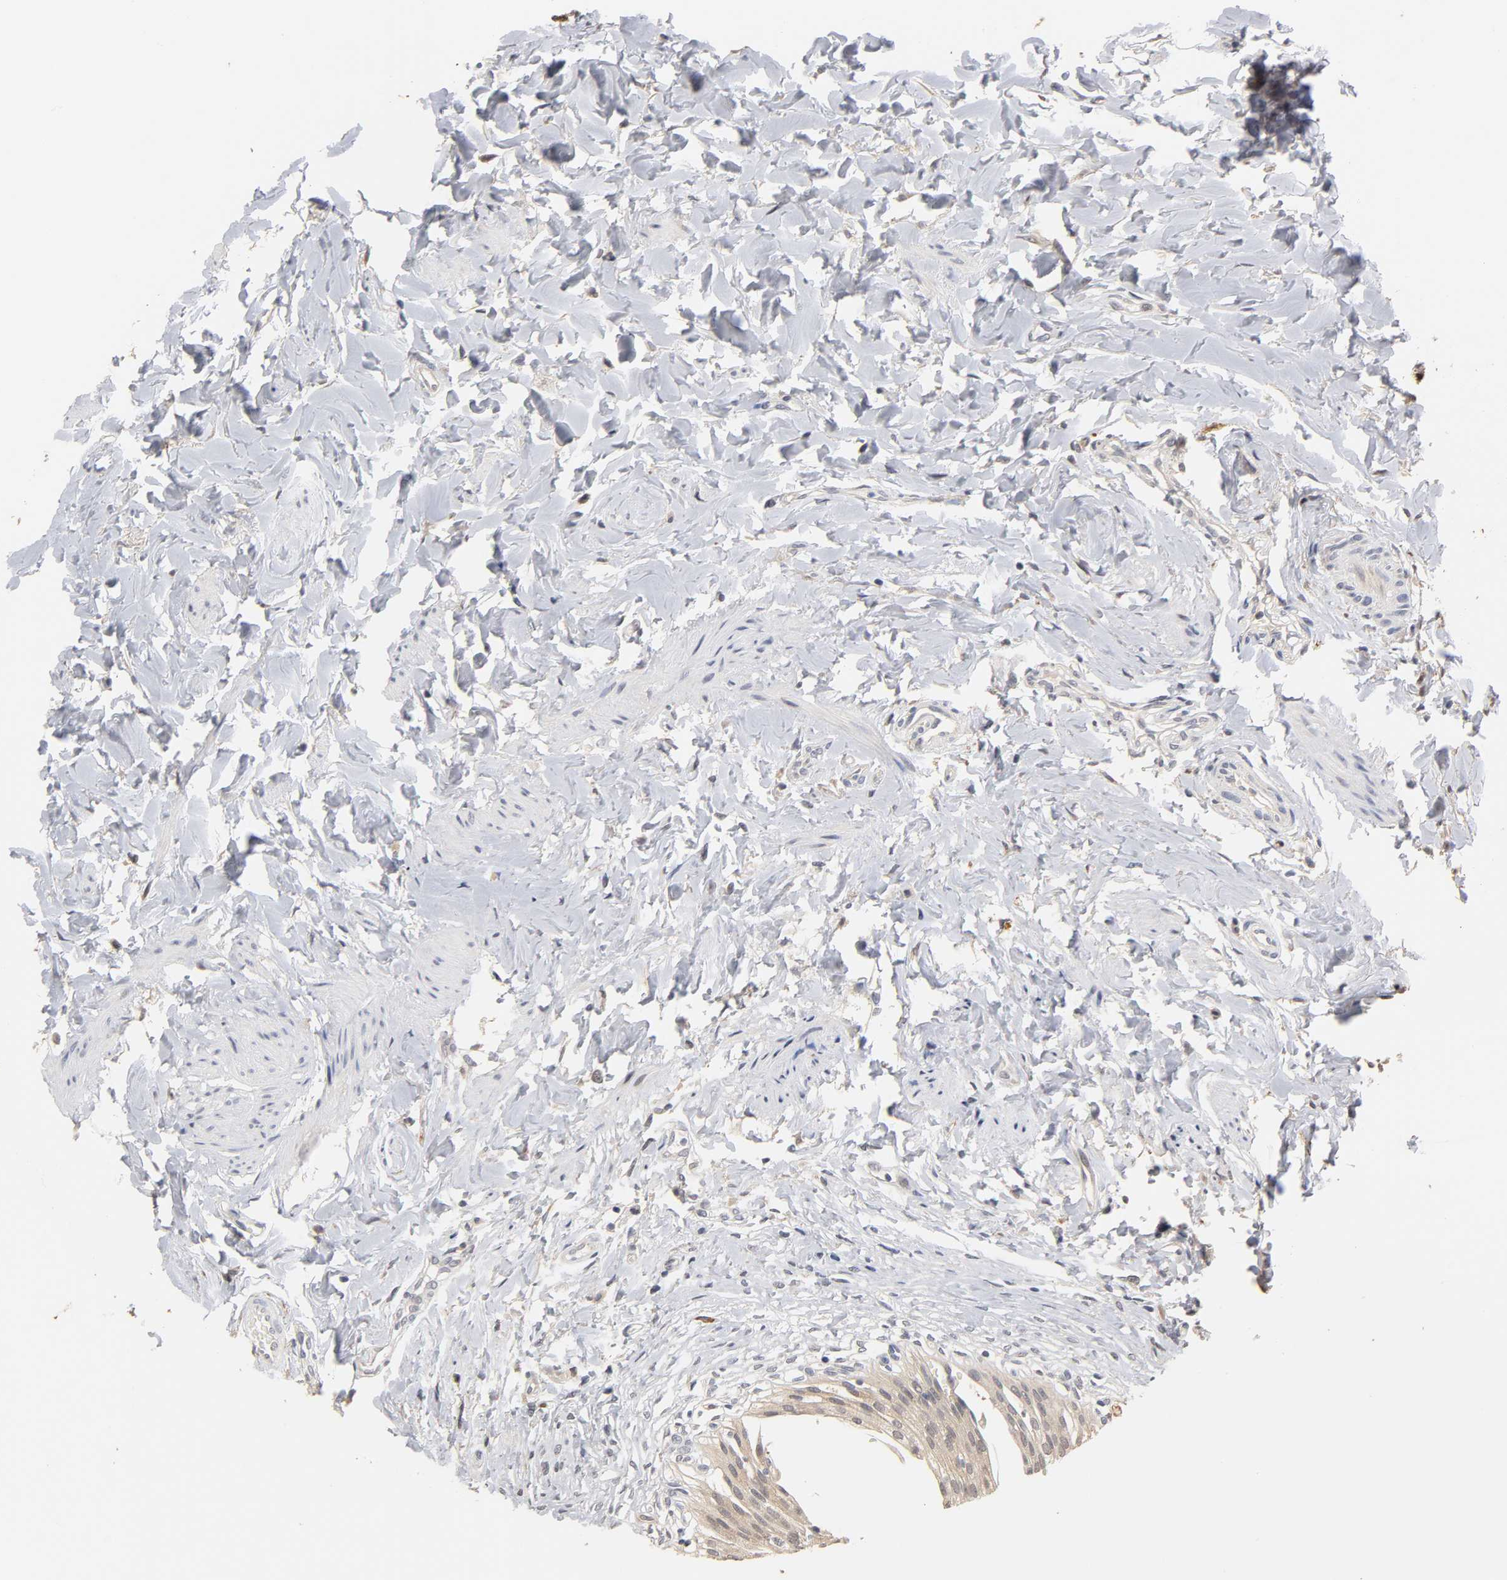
{"staining": {"intensity": "moderate", "quantity": ">75%", "location": "cytoplasmic/membranous,nuclear"}, "tissue": "urinary bladder", "cell_type": "Urothelial cells", "image_type": "normal", "snomed": [{"axis": "morphology", "description": "Normal tissue, NOS"}, {"axis": "topography", "description": "Urinary bladder"}], "caption": "Protein staining of benign urinary bladder exhibits moderate cytoplasmic/membranous,nuclear staining in about >75% of urothelial cells.", "gene": "GSTZ1", "patient": {"sex": "female", "age": 80}}